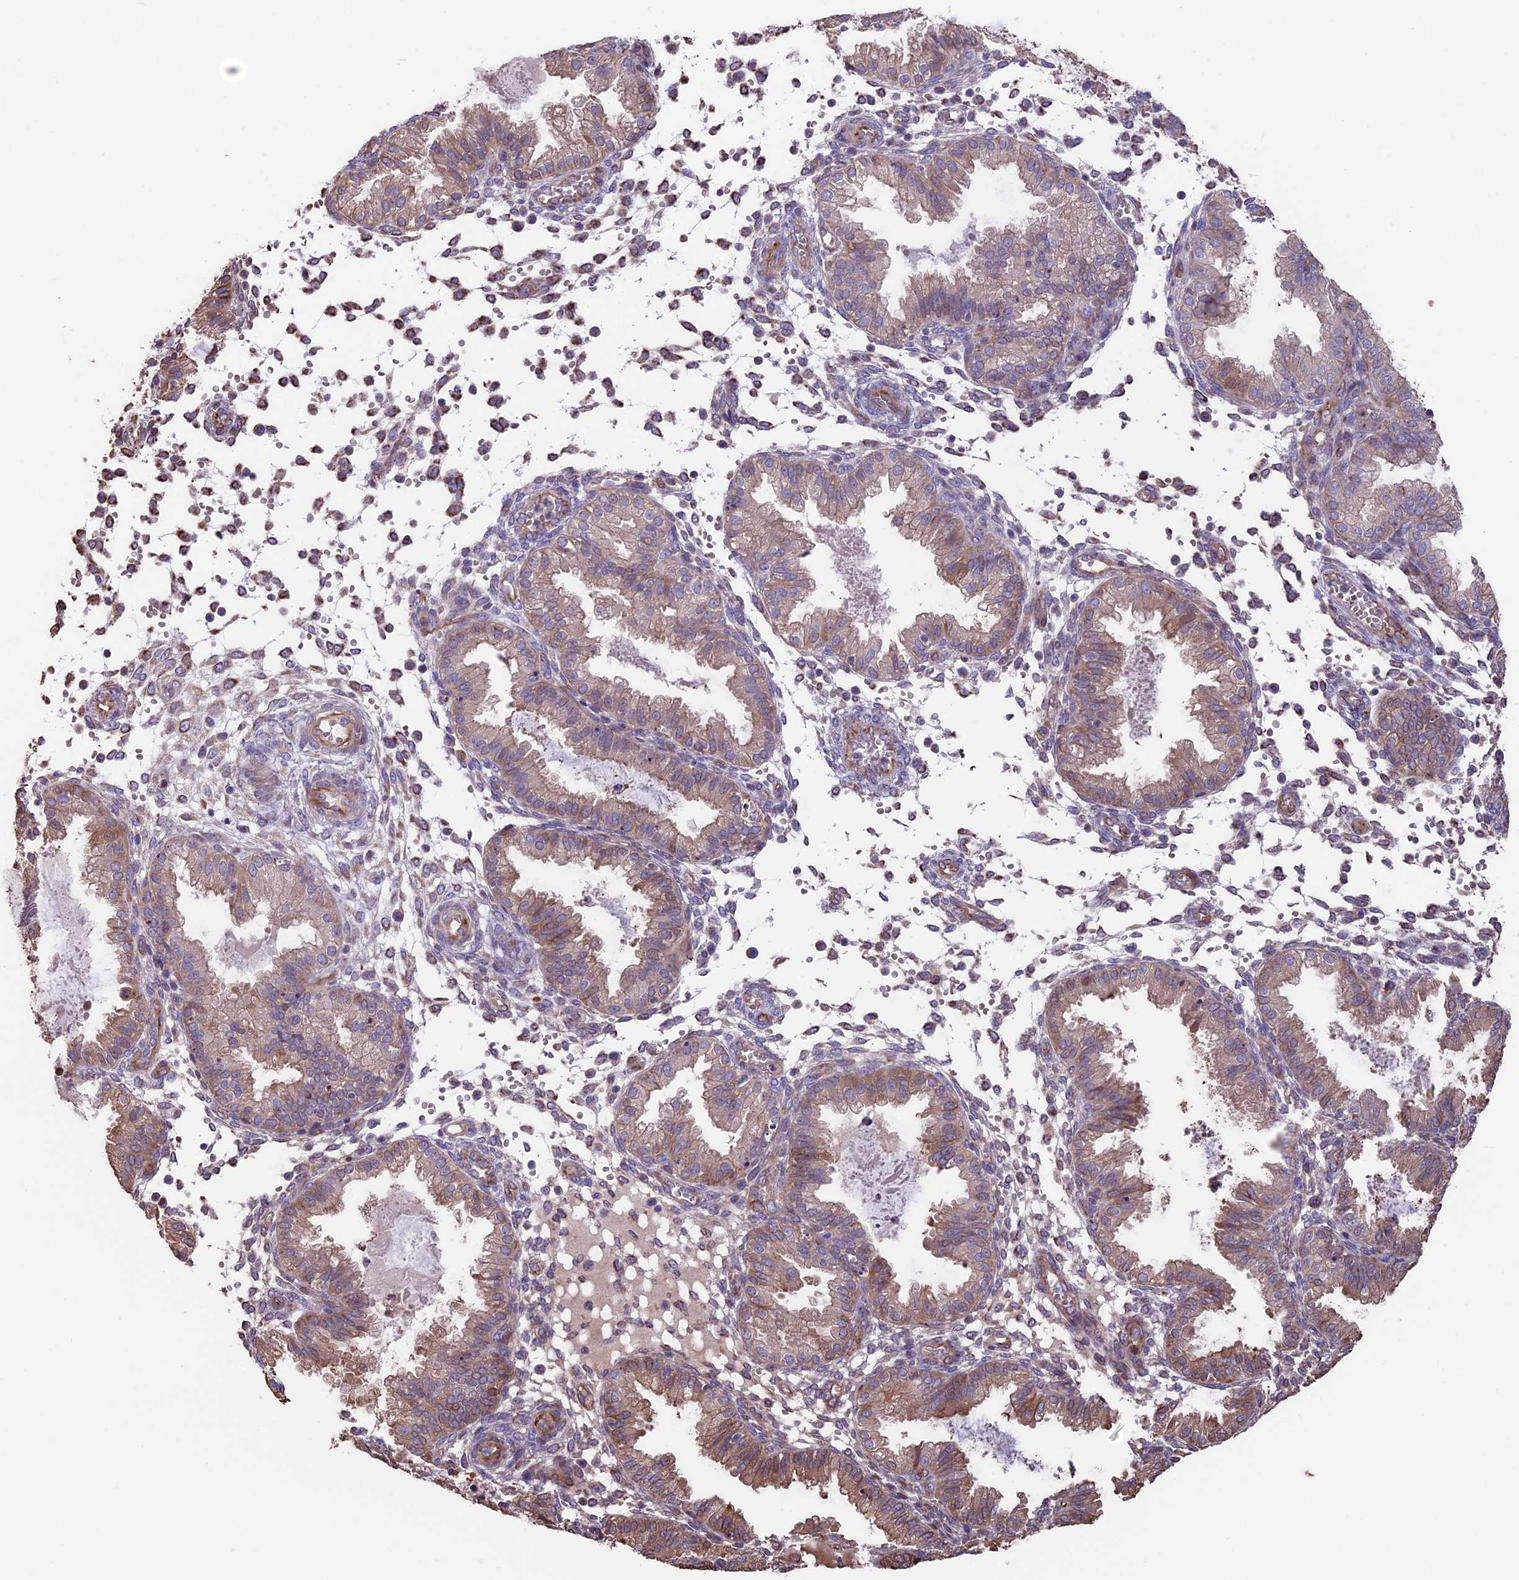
{"staining": {"intensity": "negative", "quantity": "none", "location": "none"}, "tissue": "endometrium", "cell_type": "Cells in endometrial stroma", "image_type": "normal", "snomed": [{"axis": "morphology", "description": "Normal tissue, NOS"}, {"axis": "topography", "description": "Endometrium"}], "caption": "IHC micrograph of unremarkable human endometrium stained for a protein (brown), which demonstrates no staining in cells in endometrial stroma.", "gene": "SEH1L", "patient": {"sex": "female", "age": 33}}